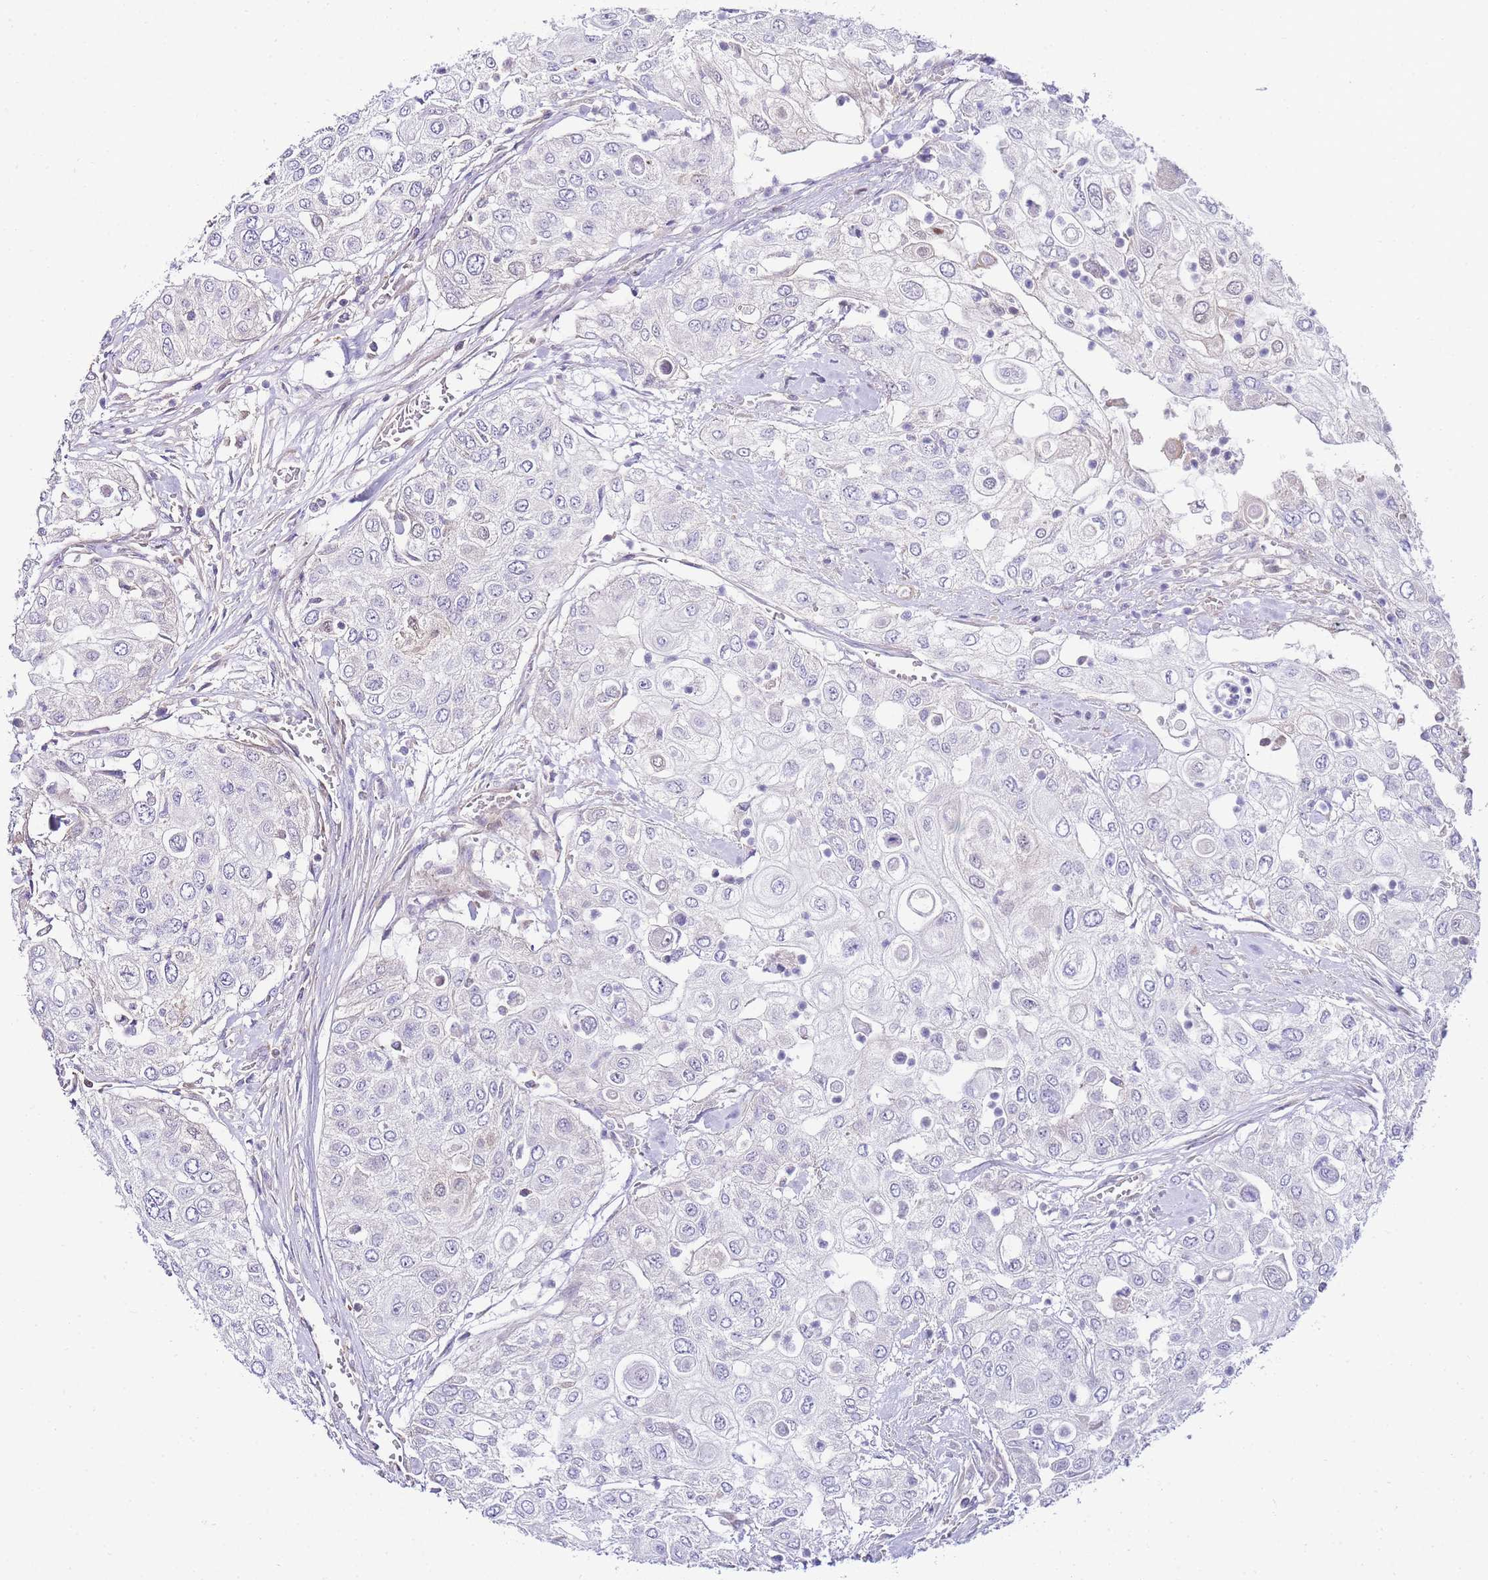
{"staining": {"intensity": "negative", "quantity": "none", "location": "none"}, "tissue": "urothelial cancer", "cell_type": "Tumor cells", "image_type": "cancer", "snomed": [{"axis": "morphology", "description": "Urothelial carcinoma, High grade"}, {"axis": "topography", "description": "Urinary bladder"}], "caption": "Histopathology image shows no protein staining in tumor cells of high-grade urothelial carcinoma tissue.", "gene": "FBN3", "patient": {"sex": "female", "age": 79}}